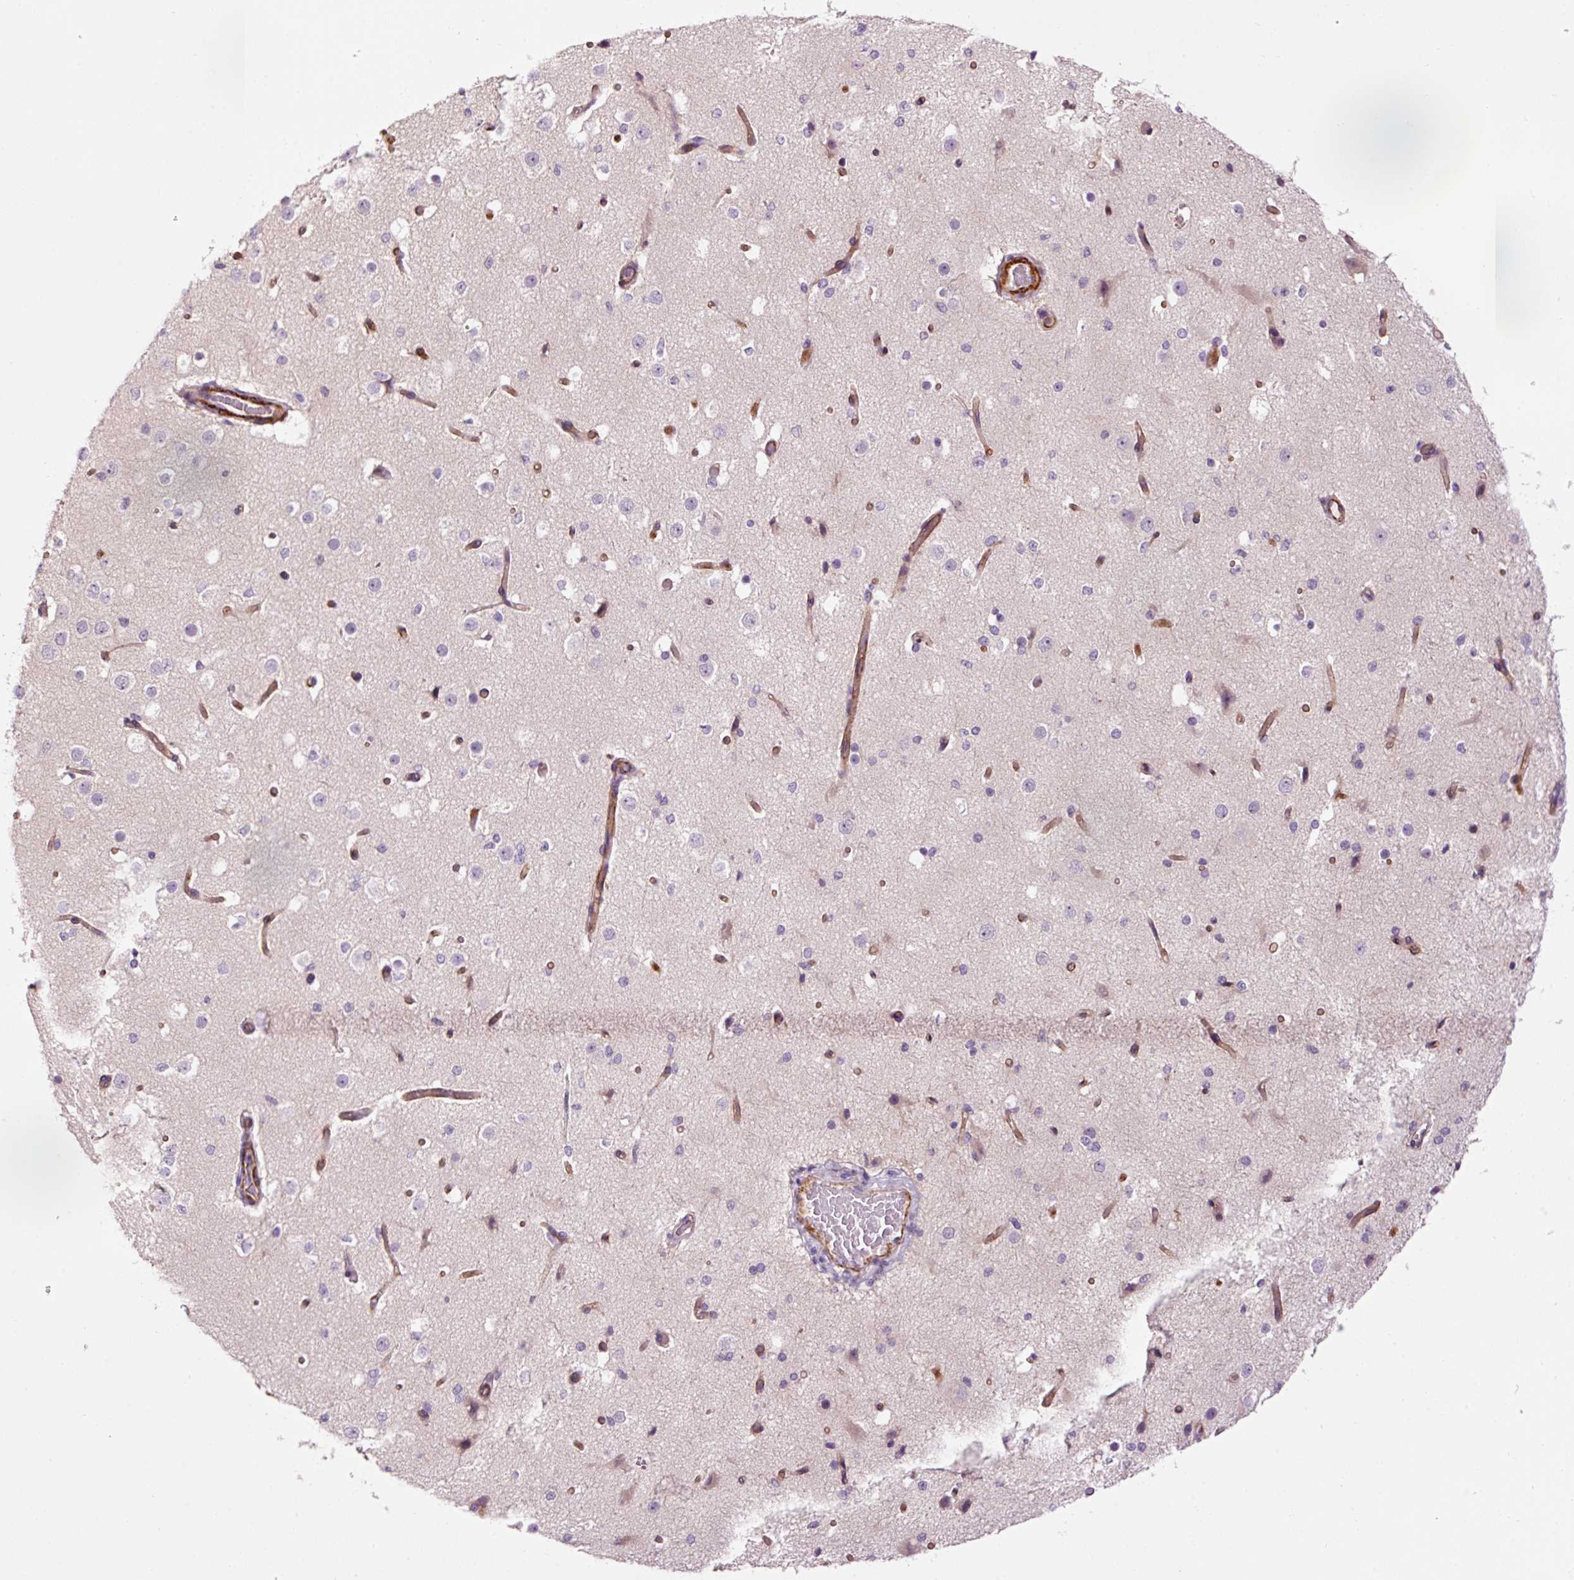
{"staining": {"intensity": "moderate", "quantity": ">75%", "location": "cytoplasmic/membranous"}, "tissue": "cerebral cortex", "cell_type": "Endothelial cells", "image_type": "normal", "snomed": [{"axis": "morphology", "description": "Normal tissue, NOS"}, {"axis": "morphology", "description": "Inflammation, NOS"}, {"axis": "topography", "description": "Cerebral cortex"}], "caption": "A medium amount of moderate cytoplasmic/membranous positivity is identified in about >75% of endothelial cells in unremarkable cerebral cortex. The staining was performed using DAB, with brown indicating positive protein expression. Nuclei are stained blue with hematoxylin.", "gene": "ANKRD20A1", "patient": {"sex": "male", "age": 6}}